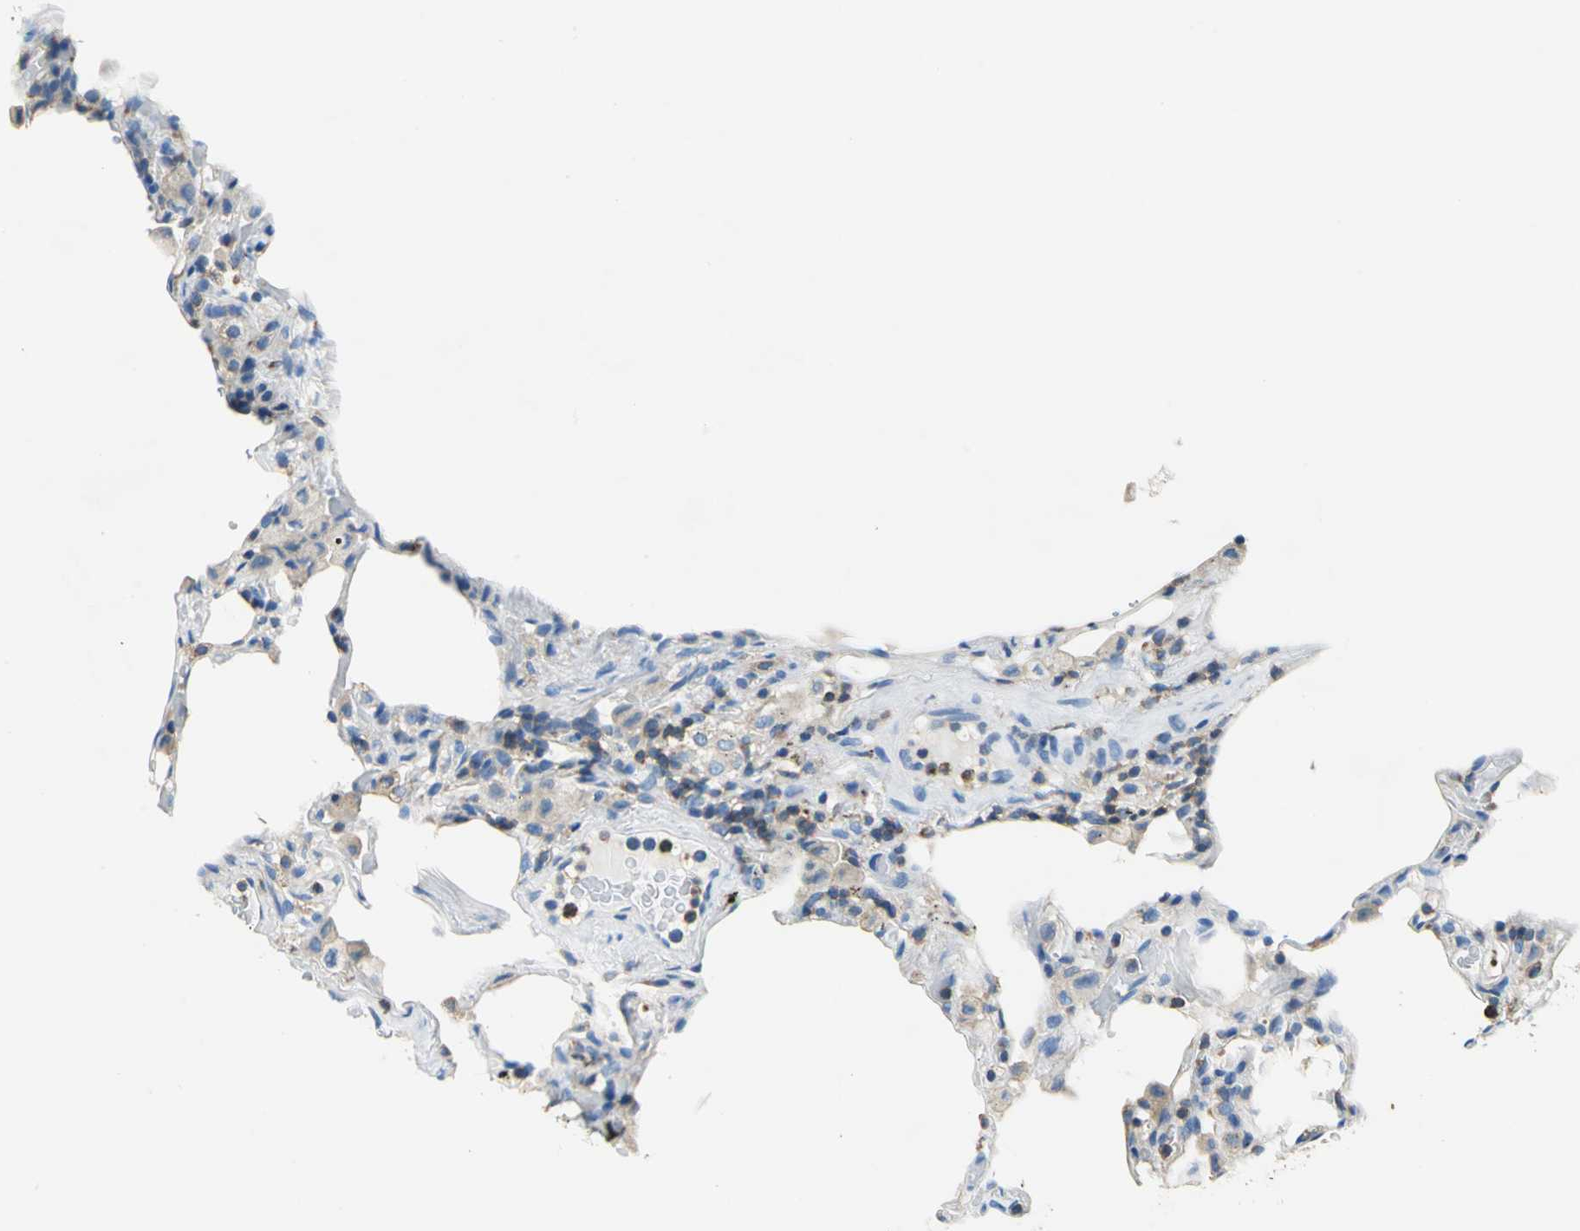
{"staining": {"intensity": "negative", "quantity": "none", "location": "none"}, "tissue": "lung", "cell_type": "Alveolar cells", "image_type": "normal", "snomed": [{"axis": "morphology", "description": "Normal tissue, NOS"}, {"axis": "topography", "description": "Lung"}], "caption": "High power microscopy histopathology image of an immunohistochemistry (IHC) photomicrograph of benign lung, revealing no significant expression in alveolar cells.", "gene": "SEPTIN11", "patient": {"sex": "male", "age": 59}}